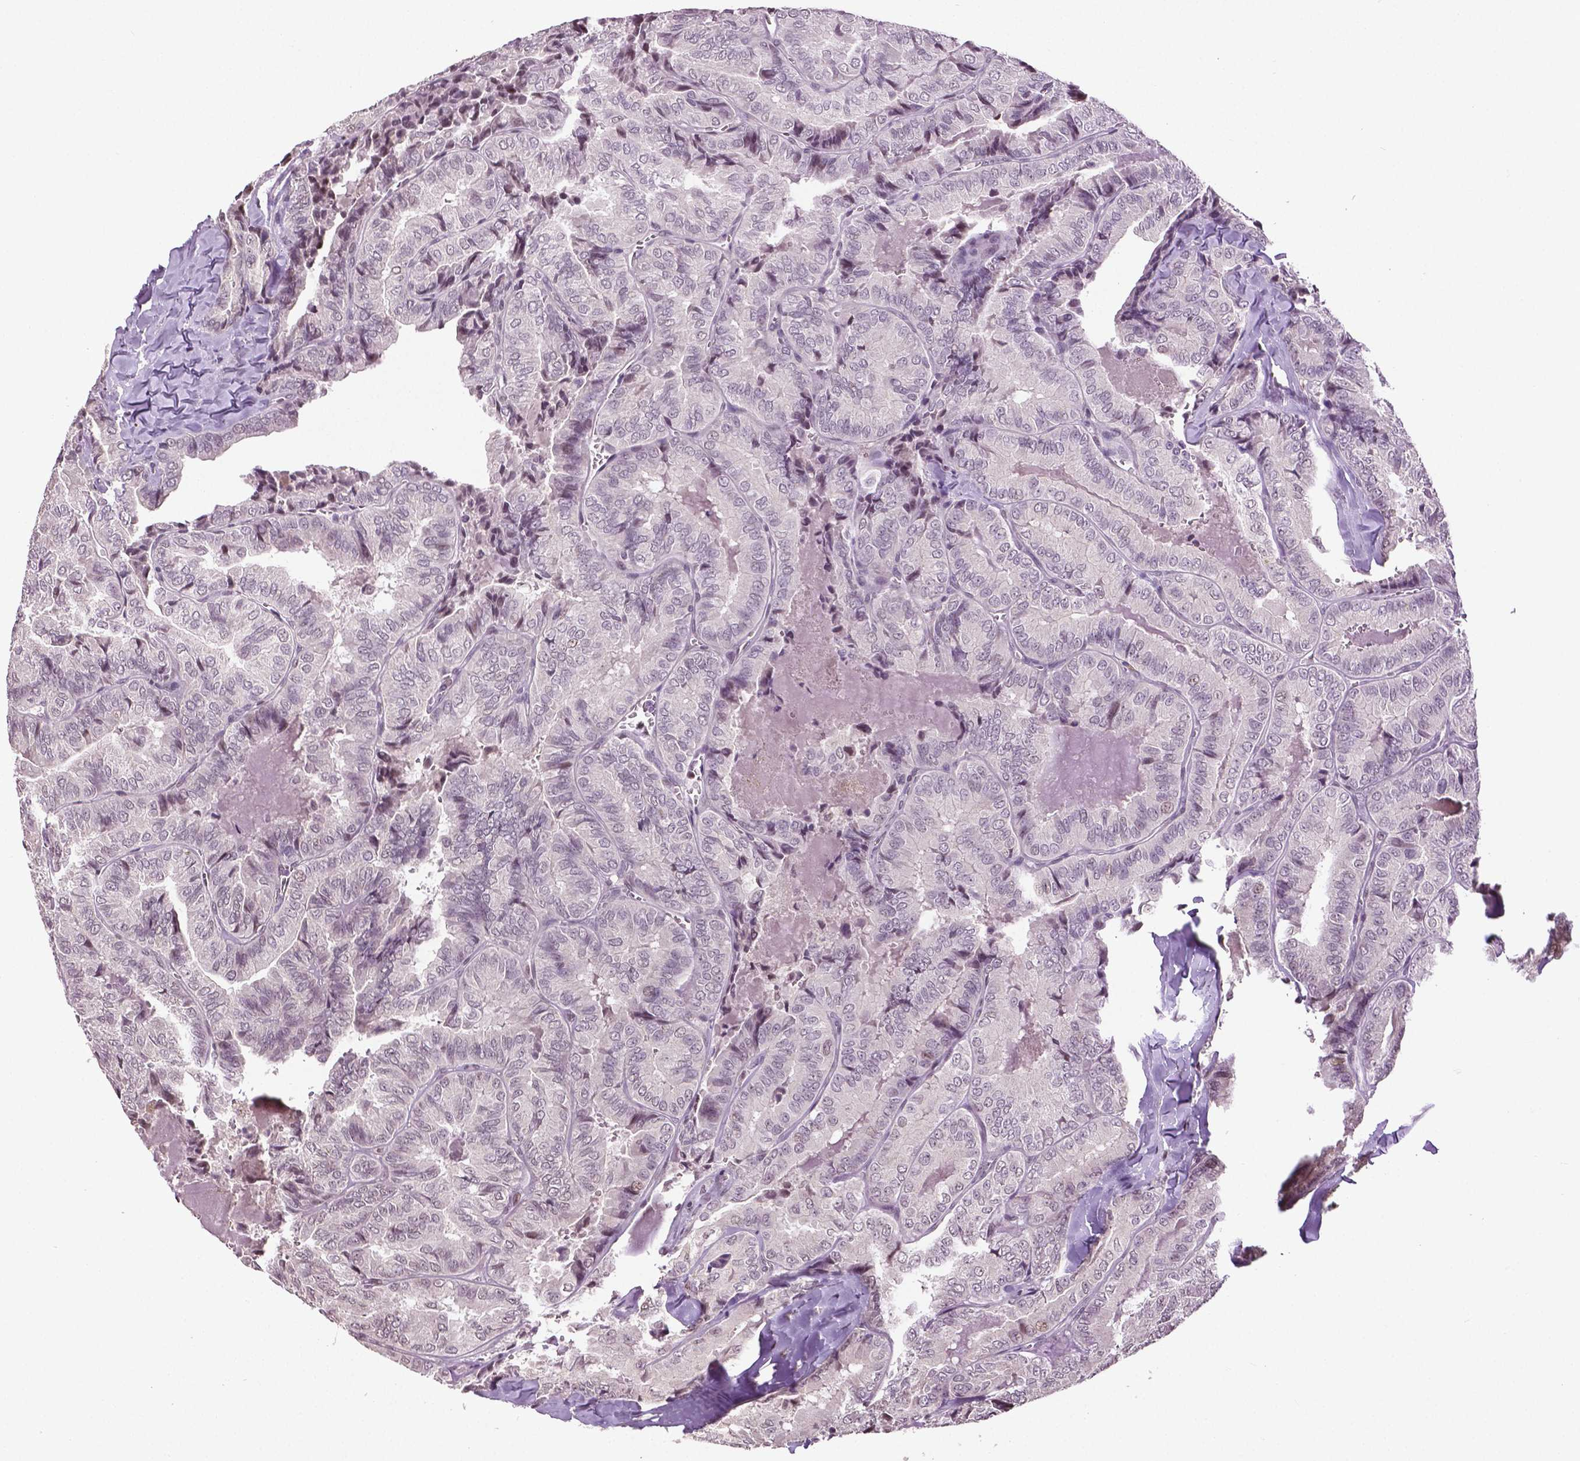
{"staining": {"intensity": "negative", "quantity": "none", "location": "none"}, "tissue": "thyroid cancer", "cell_type": "Tumor cells", "image_type": "cancer", "snomed": [{"axis": "morphology", "description": "Papillary adenocarcinoma, NOS"}, {"axis": "topography", "description": "Thyroid gland"}], "caption": "A high-resolution image shows immunohistochemistry staining of papillary adenocarcinoma (thyroid), which exhibits no significant staining in tumor cells.", "gene": "DLX5", "patient": {"sex": "female", "age": 75}}